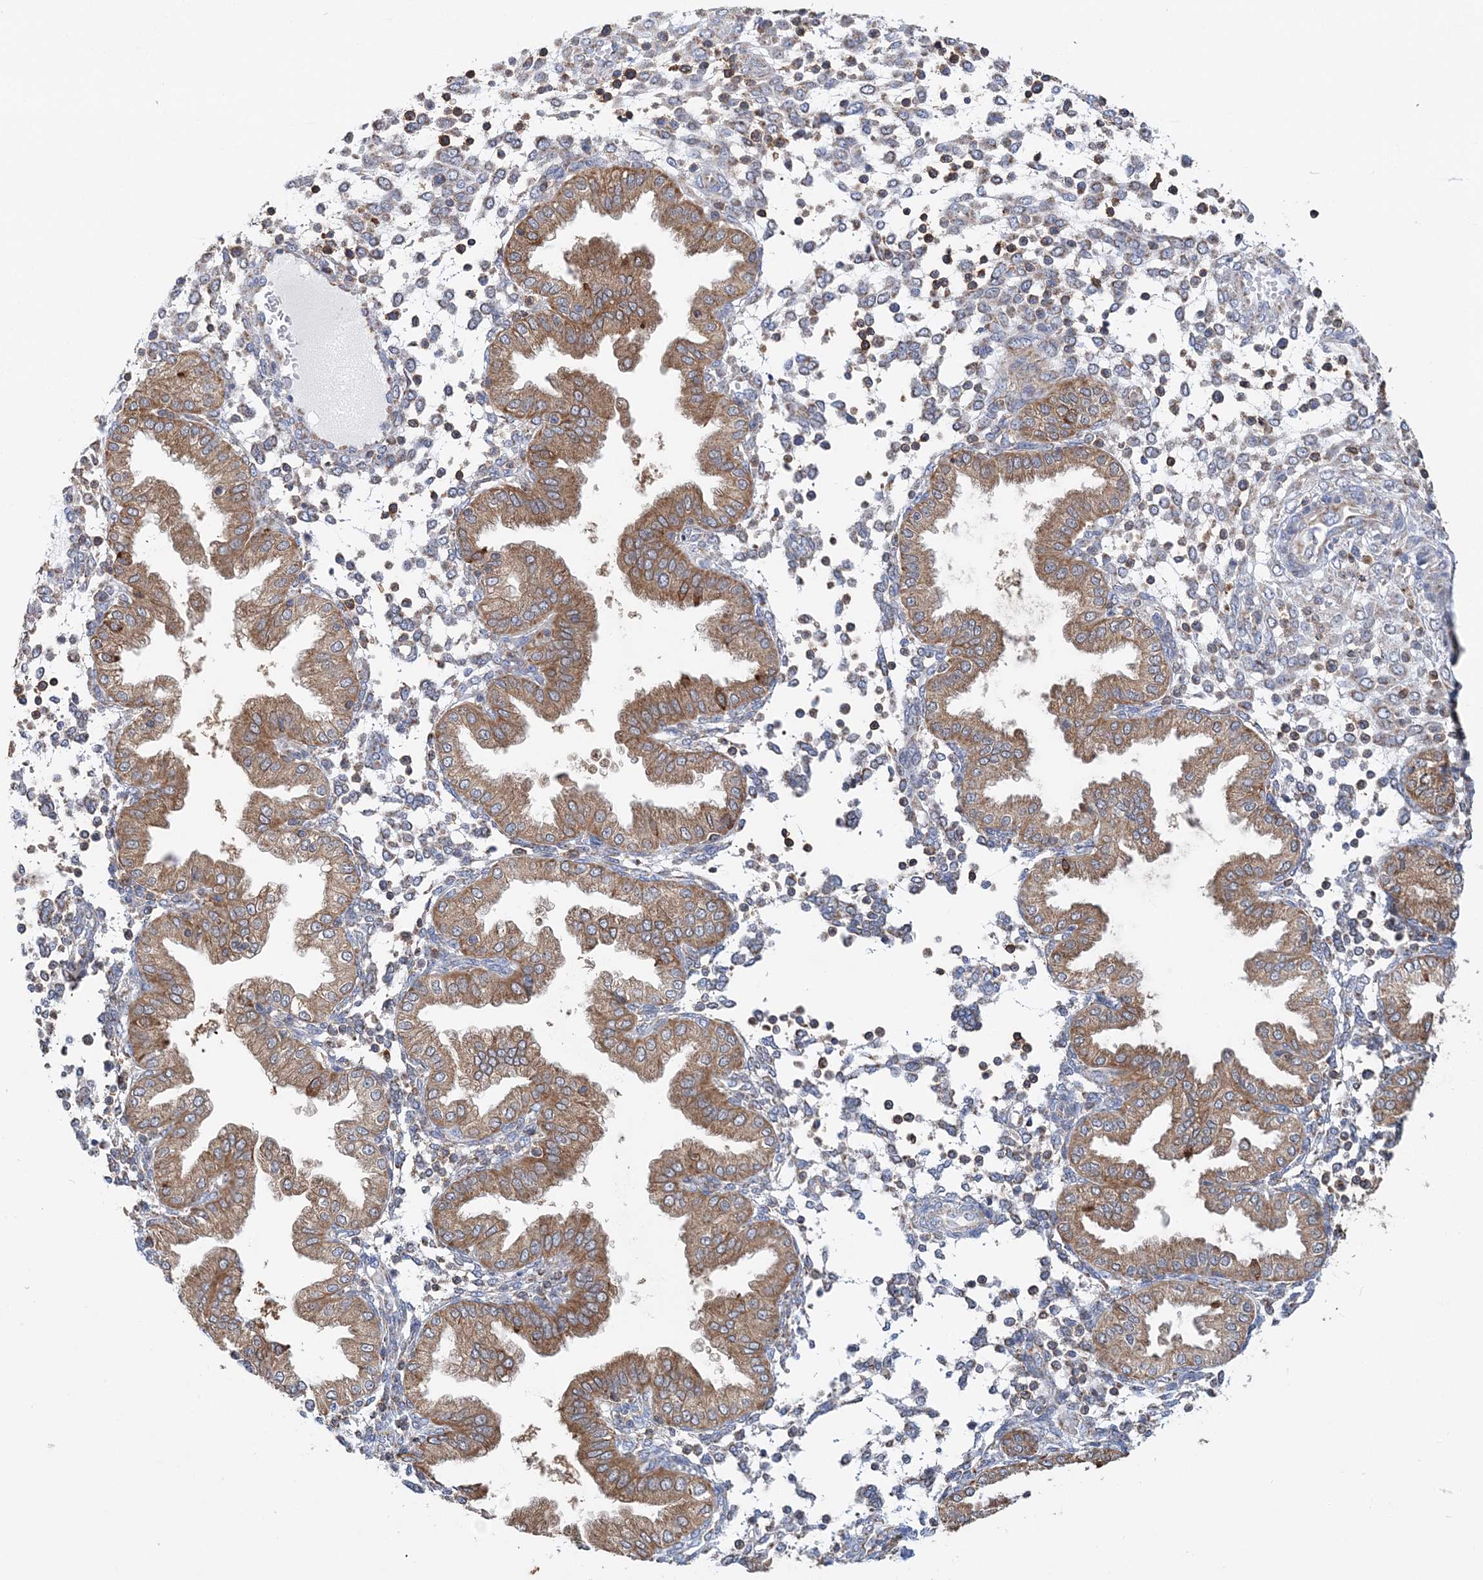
{"staining": {"intensity": "moderate", "quantity": "<25%", "location": "cytoplasmic/membranous"}, "tissue": "endometrium", "cell_type": "Cells in endometrial stroma", "image_type": "normal", "snomed": [{"axis": "morphology", "description": "Normal tissue, NOS"}, {"axis": "topography", "description": "Endometrium"}], "caption": "Benign endometrium shows moderate cytoplasmic/membranous positivity in approximately <25% of cells in endometrial stroma, visualized by immunohistochemistry.", "gene": "TTC32", "patient": {"sex": "female", "age": 53}}